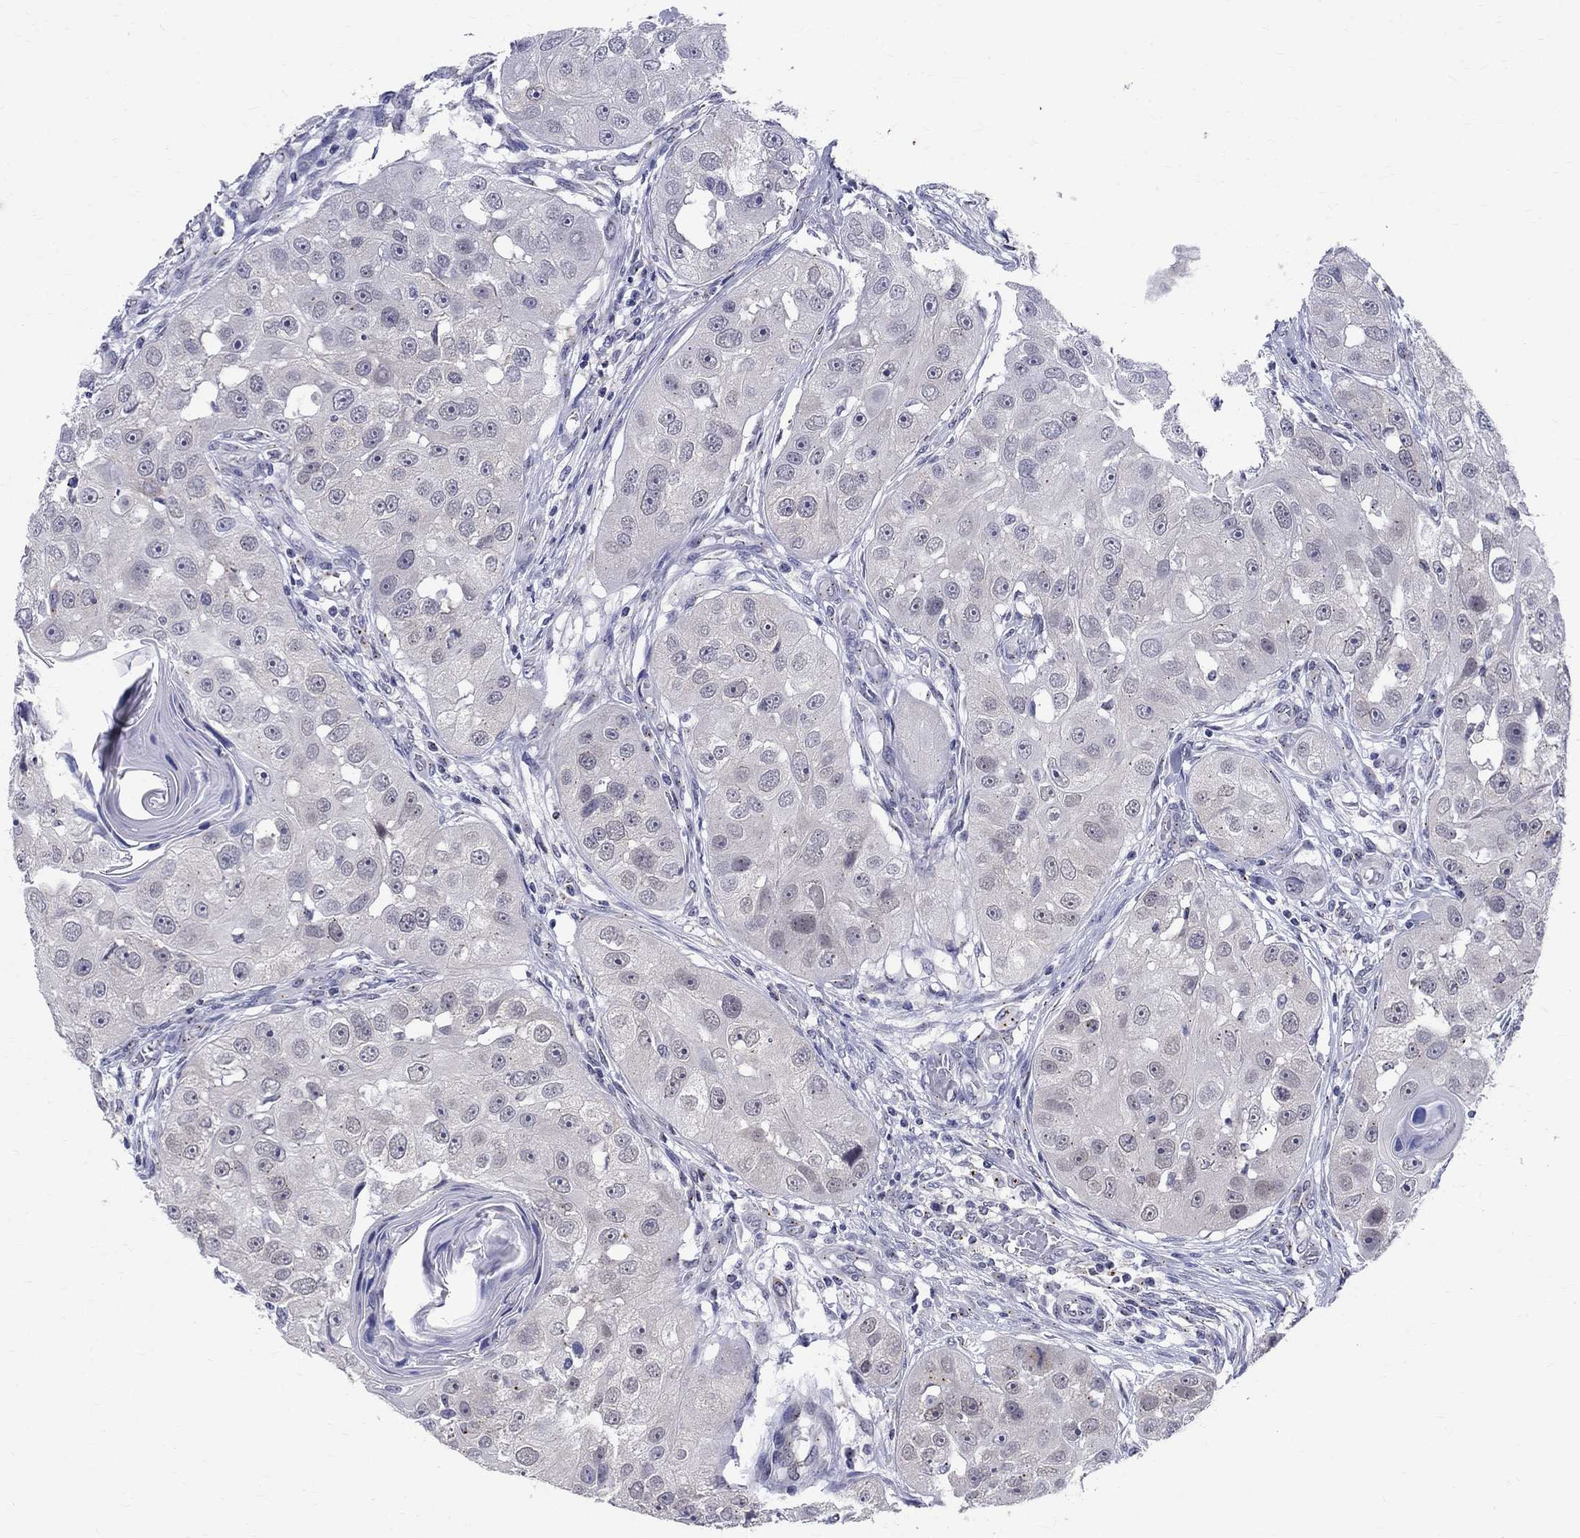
{"staining": {"intensity": "negative", "quantity": "none", "location": "none"}, "tissue": "head and neck cancer", "cell_type": "Tumor cells", "image_type": "cancer", "snomed": [{"axis": "morphology", "description": "Normal tissue, NOS"}, {"axis": "morphology", "description": "Squamous cell carcinoma, NOS"}, {"axis": "topography", "description": "Skeletal muscle"}, {"axis": "topography", "description": "Head-Neck"}], "caption": "Protein analysis of squamous cell carcinoma (head and neck) exhibits no significant staining in tumor cells. (Brightfield microscopy of DAB immunohistochemistry at high magnification).", "gene": "CEP43", "patient": {"sex": "male", "age": 51}}